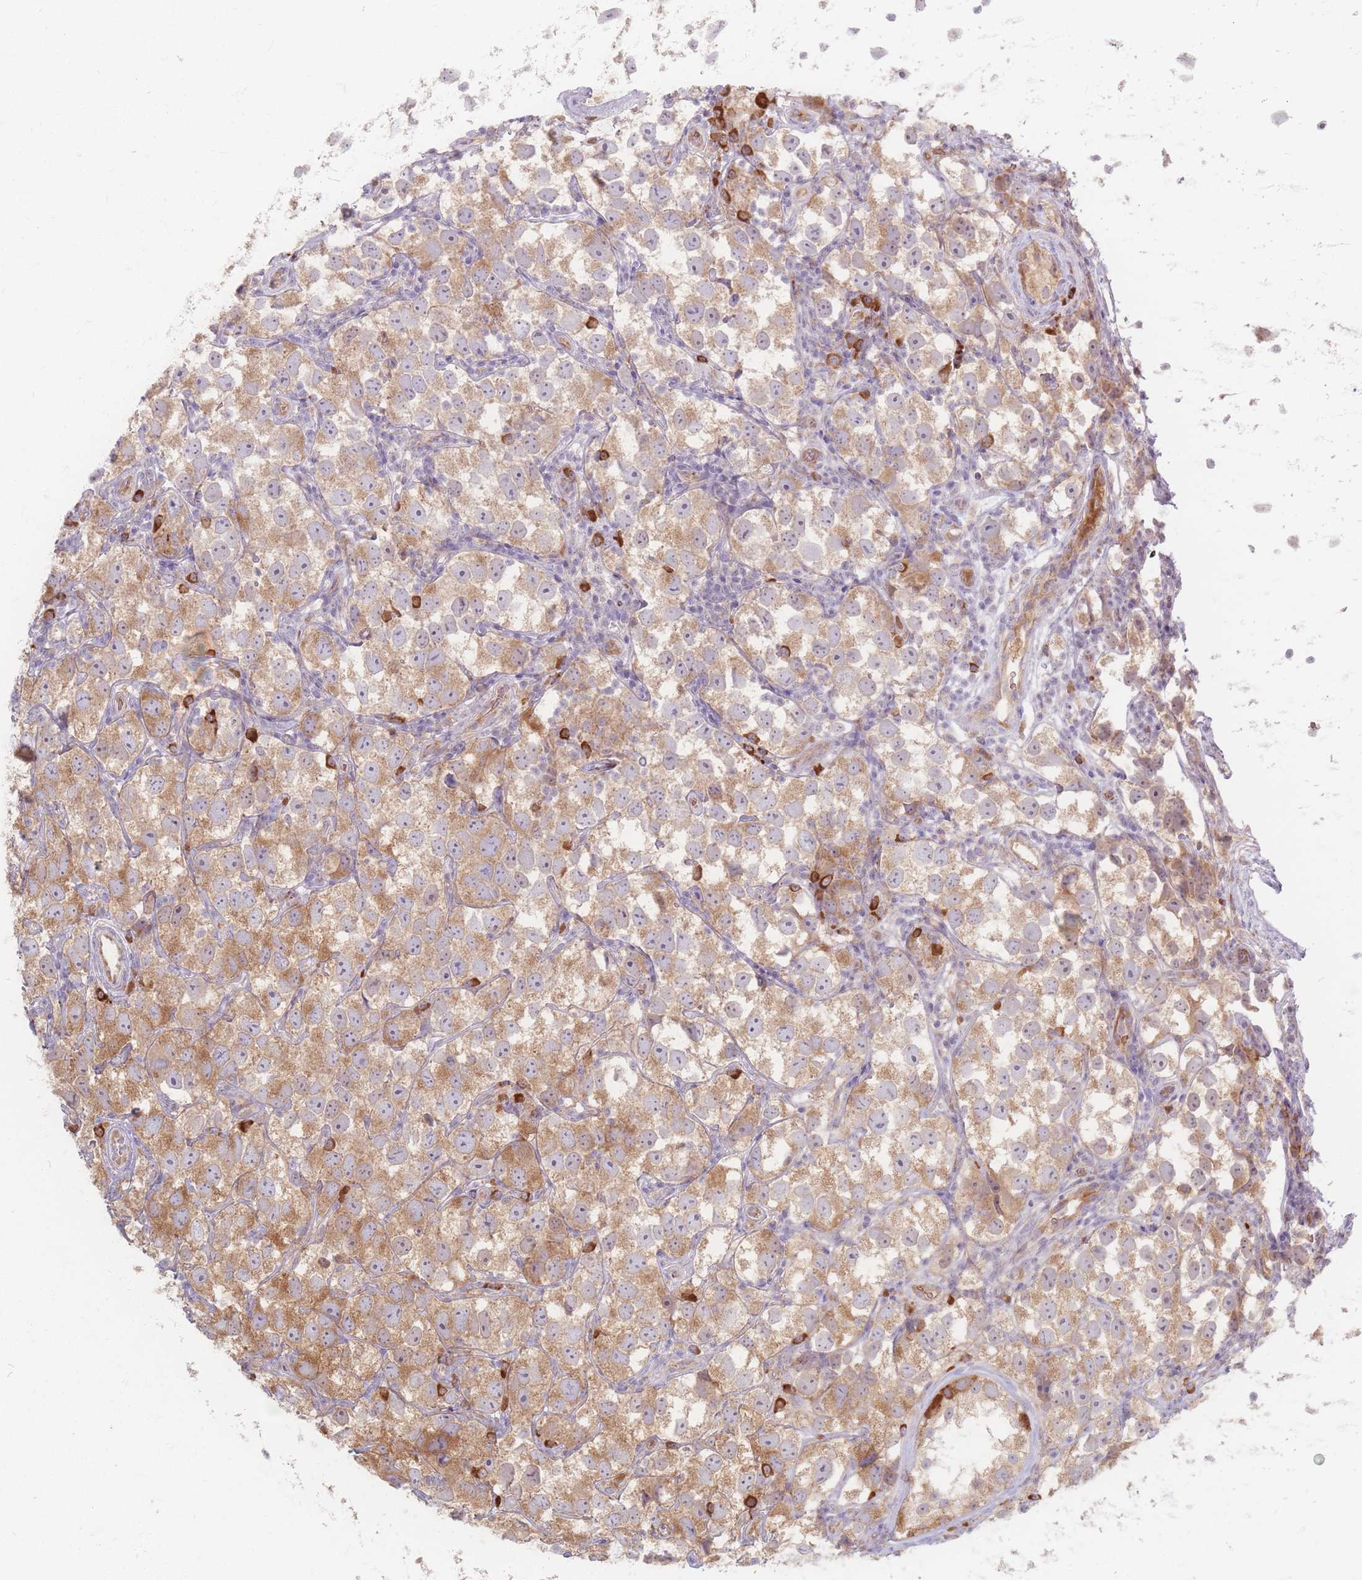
{"staining": {"intensity": "moderate", "quantity": ">75%", "location": "cytoplasmic/membranous"}, "tissue": "testis cancer", "cell_type": "Tumor cells", "image_type": "cancer", "snomed": [{"axis": "morphology", "description": "Seminoma, NOS"}, {"axis": "topography", "description": "Testis"}], "caption": "IHC of seminoma (testis) displays medium levels of moderate cytoplasmic/membranous expression in about >75% of tumor cells.", "gene": "SMIM14", "patient": {"sex": "male", "age": 26}}